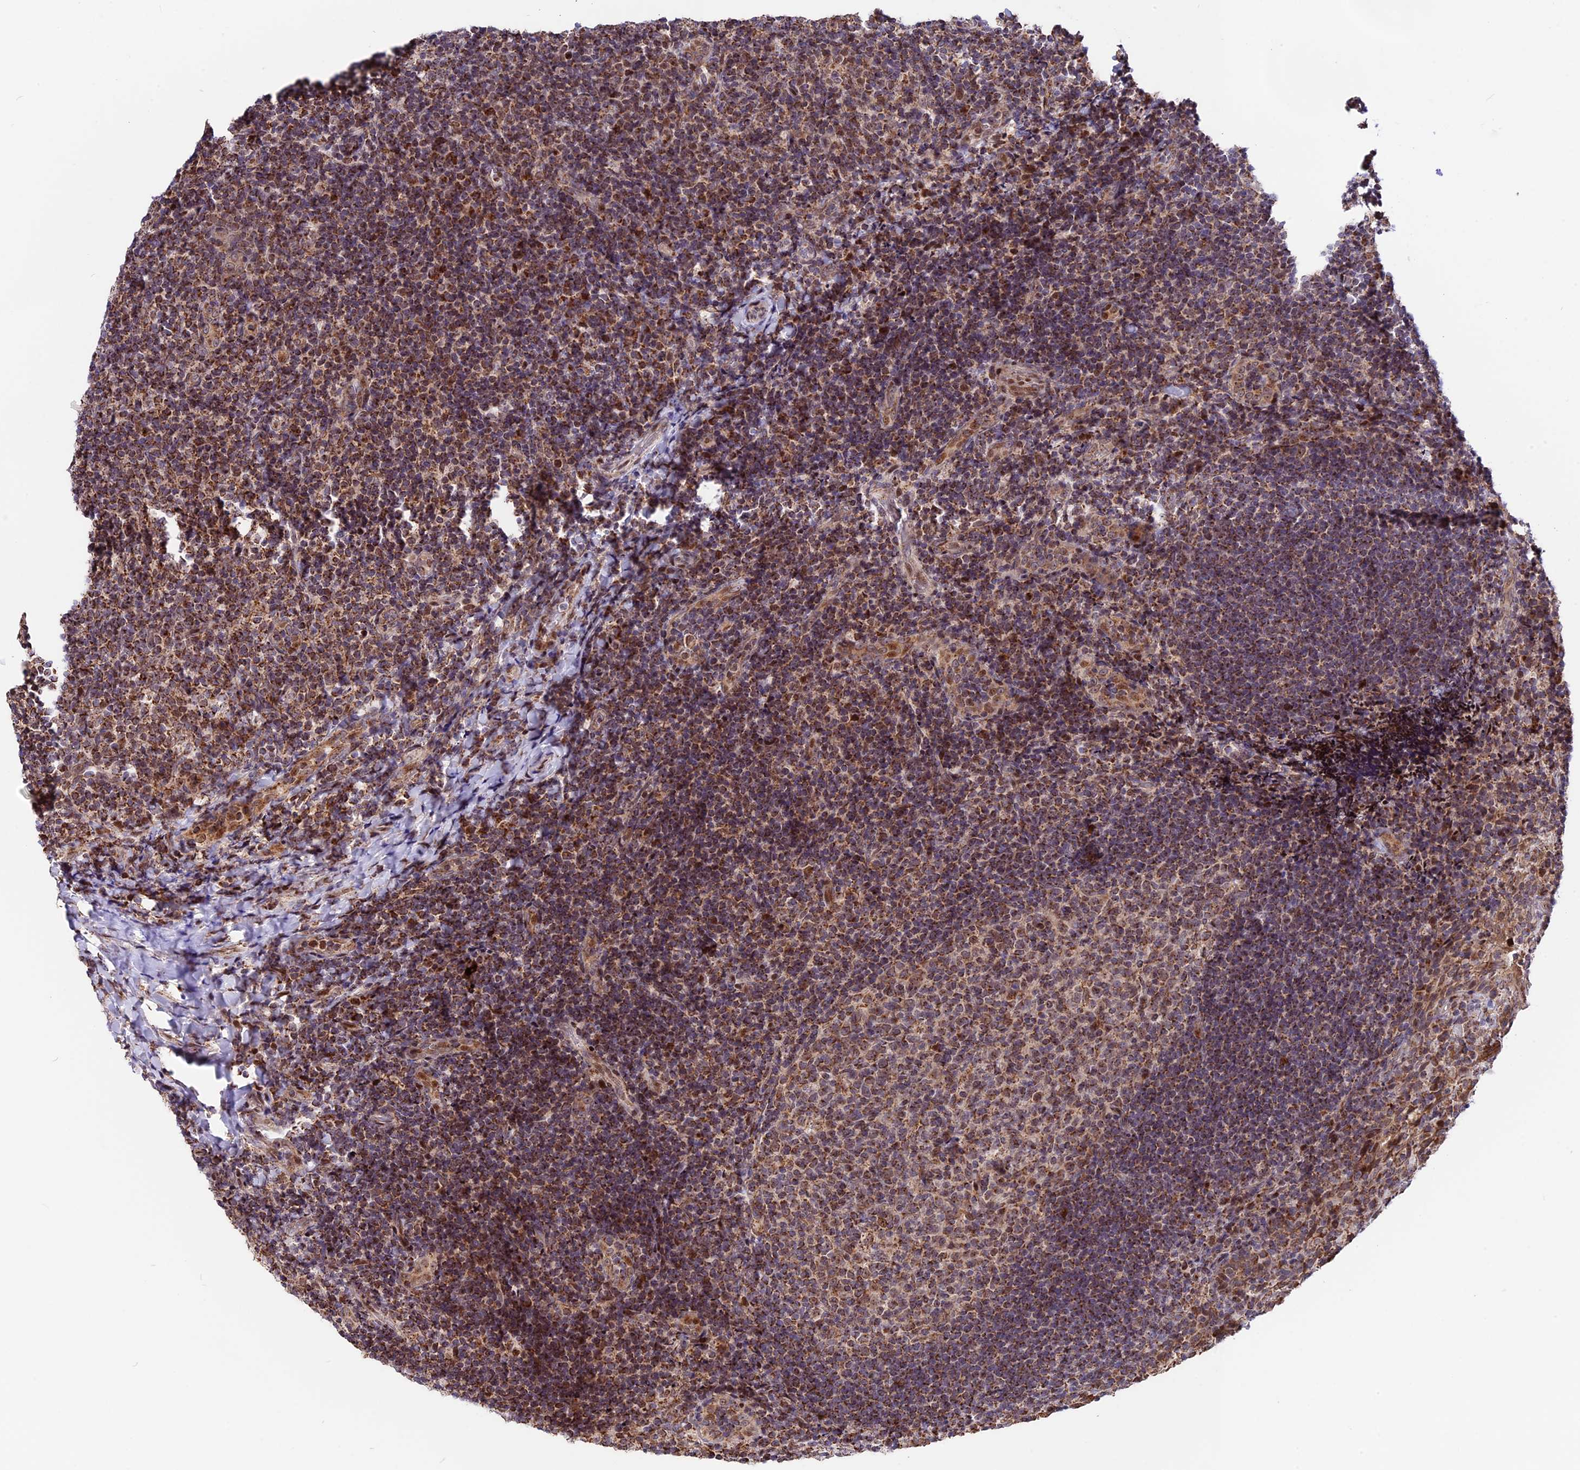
{"staining": {"intensity": "weak", "quantity": "25%-75%", "location": "cytoplasmic/membranous"}, "tissue": "tonsil", "cell_type": "Germinal center cells", "image_type": "normal", "snomed": [{"axis": "morphology", "description": "Normal tissue, NOS"}, {"axis": "topography", "description": "Tonsil"}], "caption": "IHC image of normal tonsil: human tonsil stained using immunohistochemistry (IHC) exhibits low levels of weak protein expression localized specifically in the cytoplasmic/membranous of germinal center cells, appearing as a cytoplasmic/membranous brown color.", "gene": "FAM174C", "patient": {"sex": "female", "age": 10}}